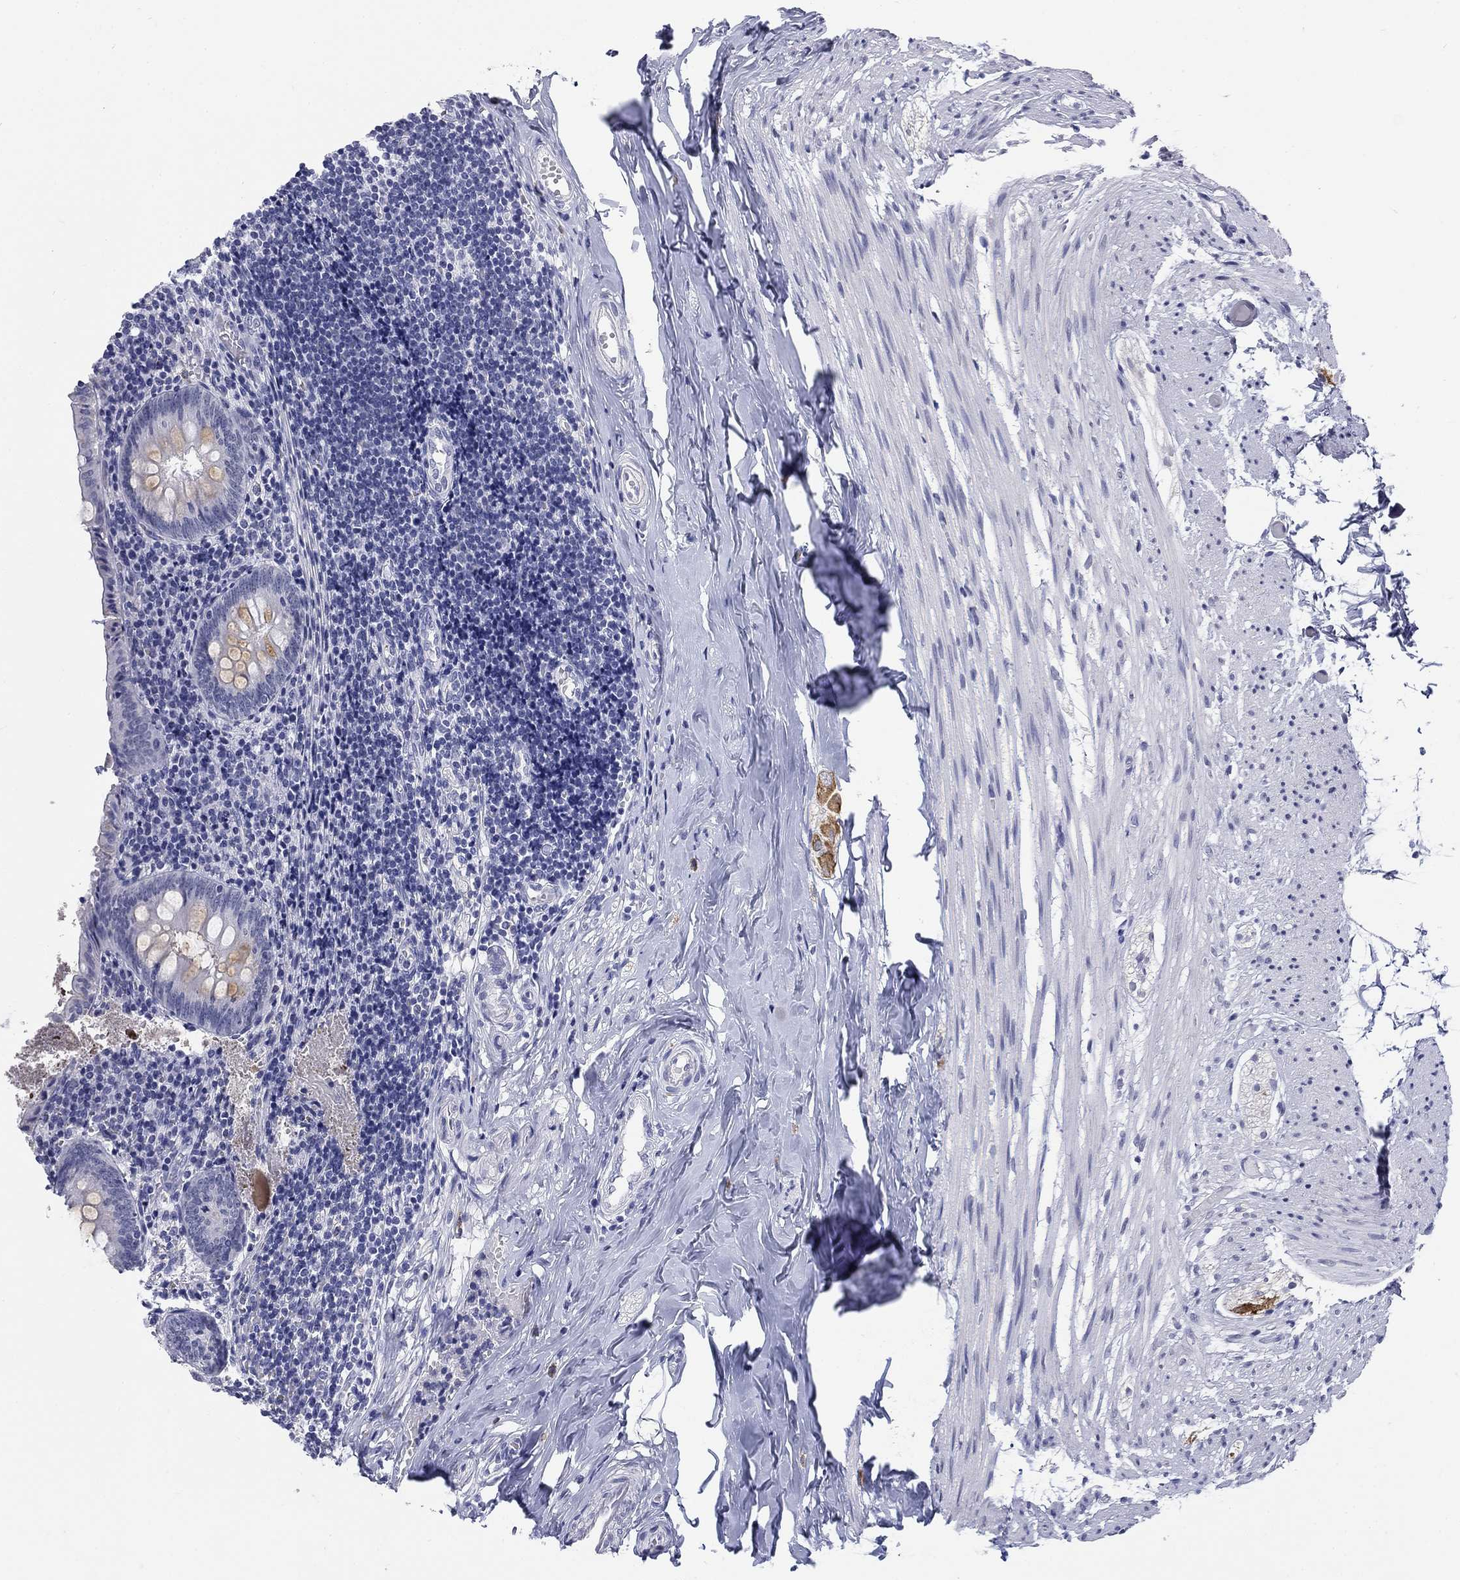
{"staining": {"intensity": "weak", "quantity": "<25%", "location": "cytoplasmic/membranous"}, "tissue": "appendix", "cell_type": "Glandular cells", "image_type": "normal", "snomed": [{"axis": "morphology", "description": "Normal tissue, NOS"}, {"axis": "topography", "description": "Appendix"}], "caption": "Image shows no protein staining in glandular cells of normal appendix. (Immunohistochemistry, brightfield microscopy, high magnification).", "gene": "ECEL1", "patient": {"sex": "female", "age": 23}}